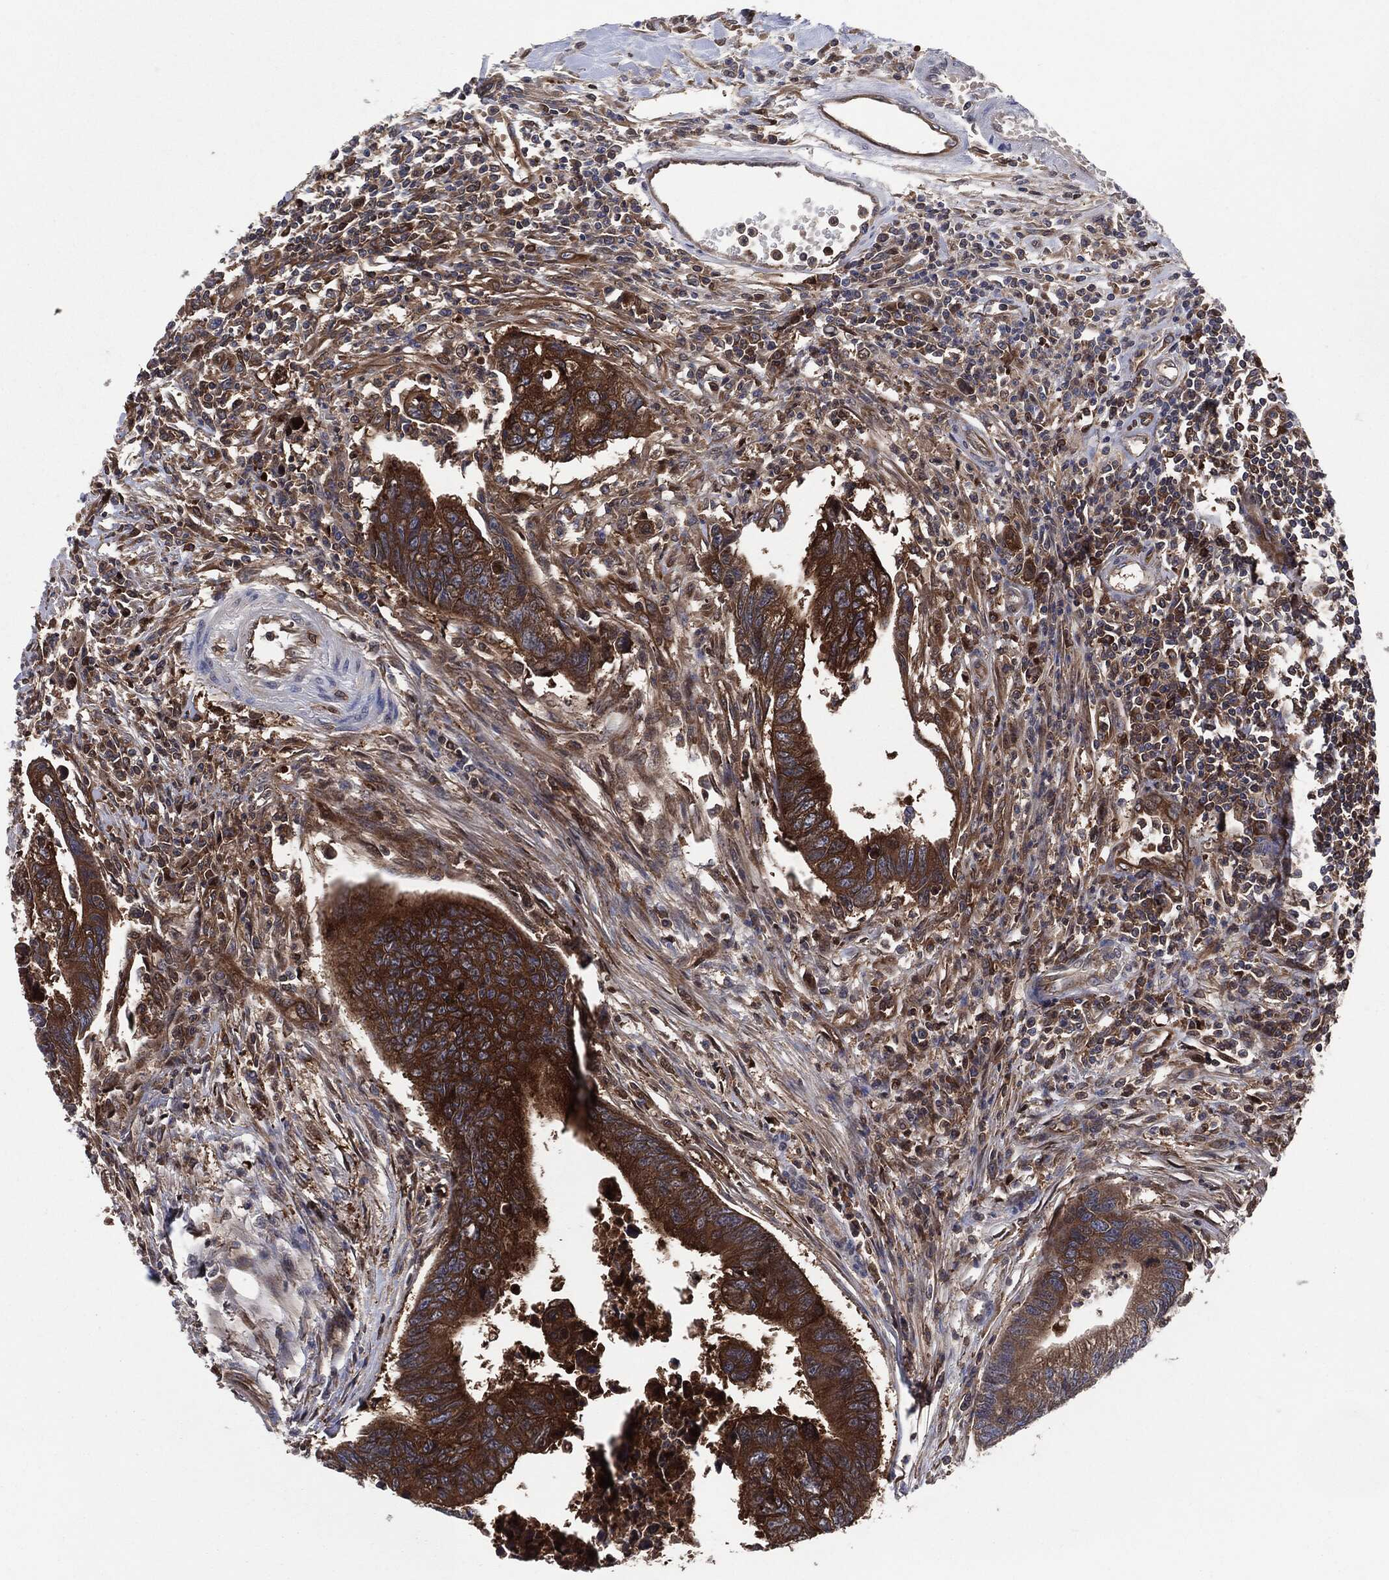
{"staining": {"intensity": "moderate", "quantity": ">75%", "location": "cytoplasmic/membranous"}, "tissue": "colorectal cancer", "cell_type": "Tumor cells", "image_type": "cancer", "snomed": [{"axis": "morphology", "description": "Adenocarcinoma, NOS"}, {"axis": "topography", "description": "Colon"}], "caption": "Colorectal cancer (adenocarcinoma) stained with a brown dye demonstrates moderate cytoplasmic/membranous positive positivity in about >75% of tumor cells.", "gene": "XPNPEP1", "patient": {"sex": "female", "age": 65}}